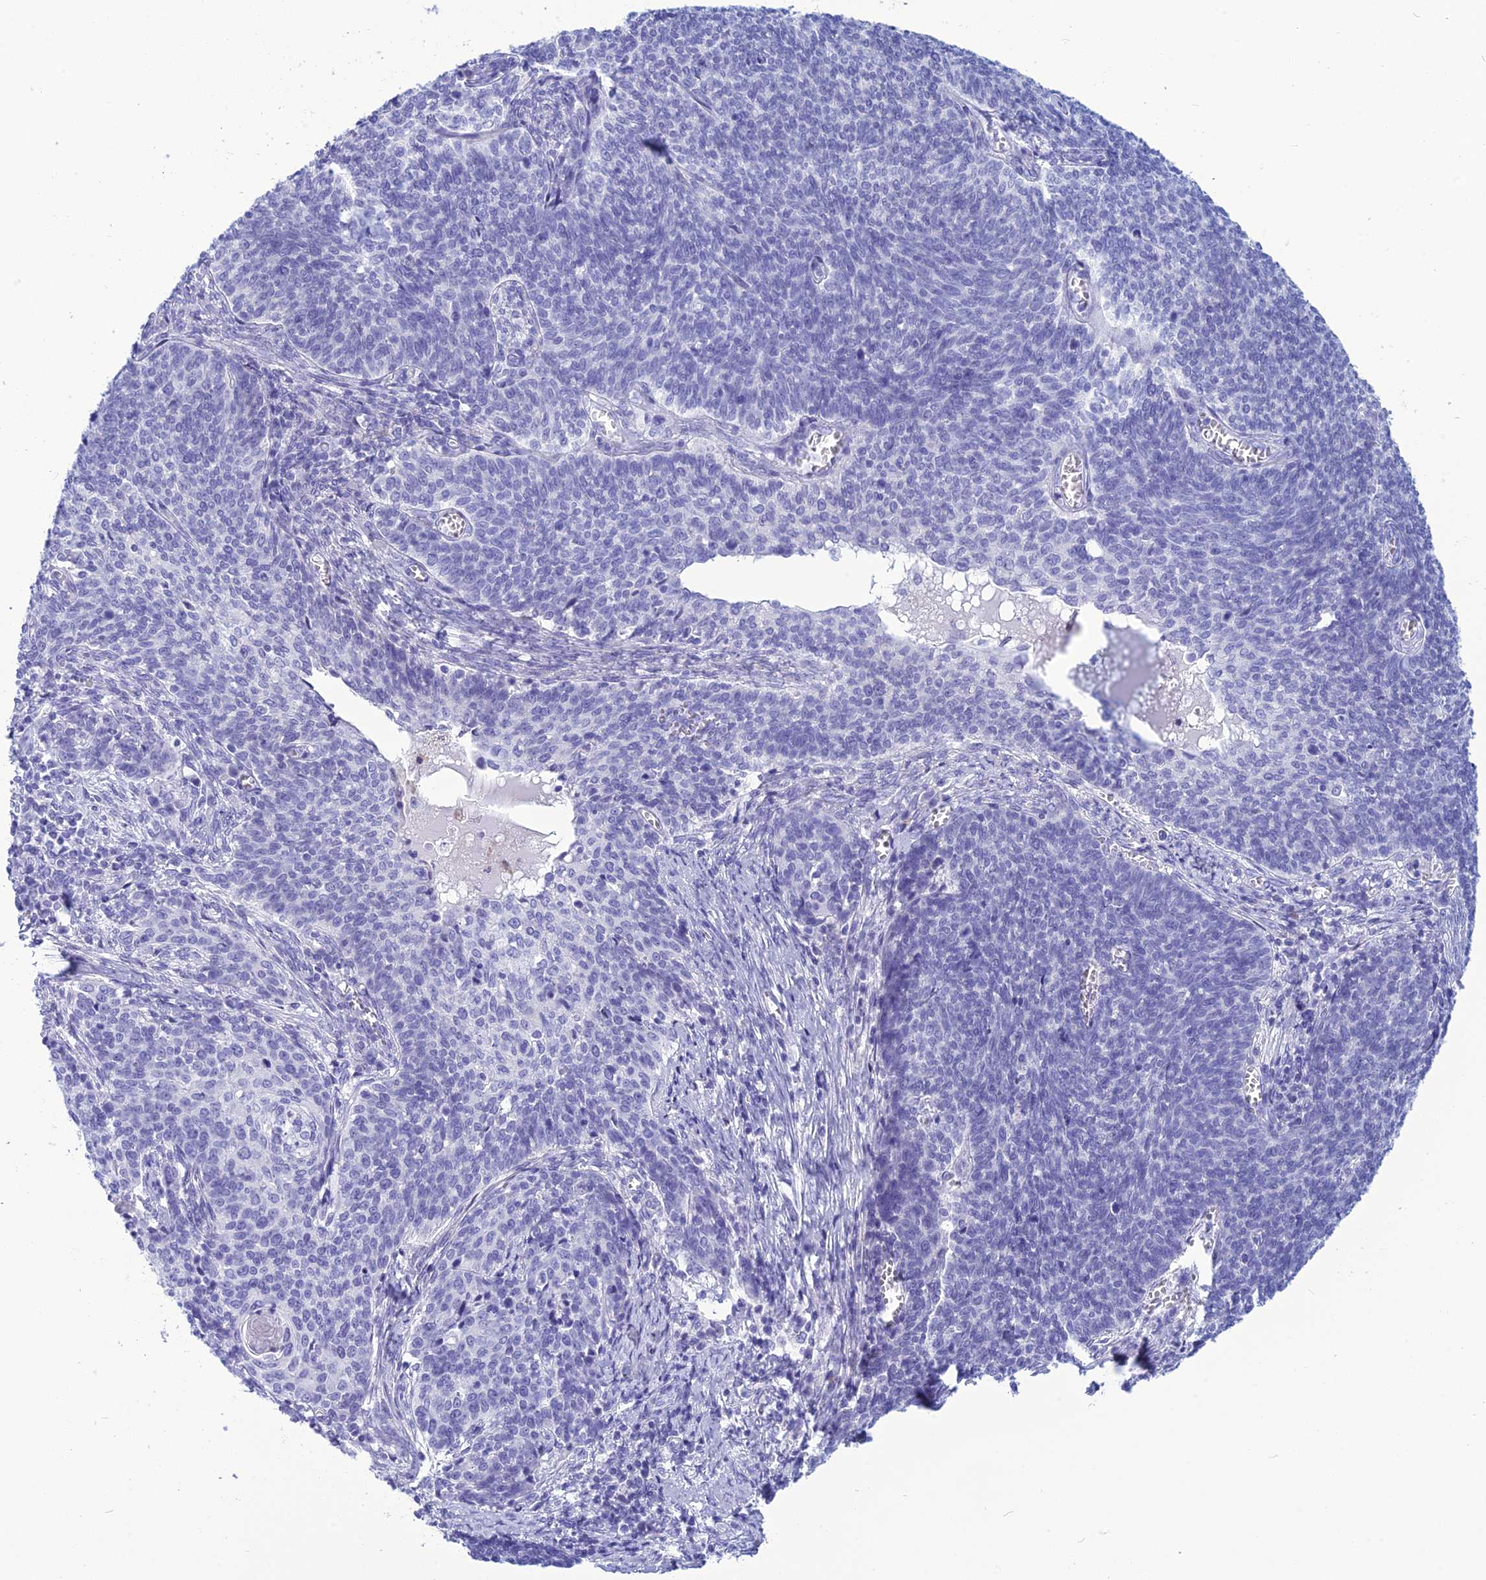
{"staining": {"intensity": "negative", "quantity": "none", "location": "none"}, "tissue": "cervical cancer", "cell_type": "Tumor cells", "image_type": "cancer", "snomed": [{"axis": "morphology", "description": "Squamous cell carcinoma, NOS"}, {"axis": "topography", "description": "Cervix"}], "caption": "Tumor cells are negative for brown protein staining in cervical squamous cell carcinoma.", "gene": "BBS2", "patient": {"sex": "female", "age": 39}}